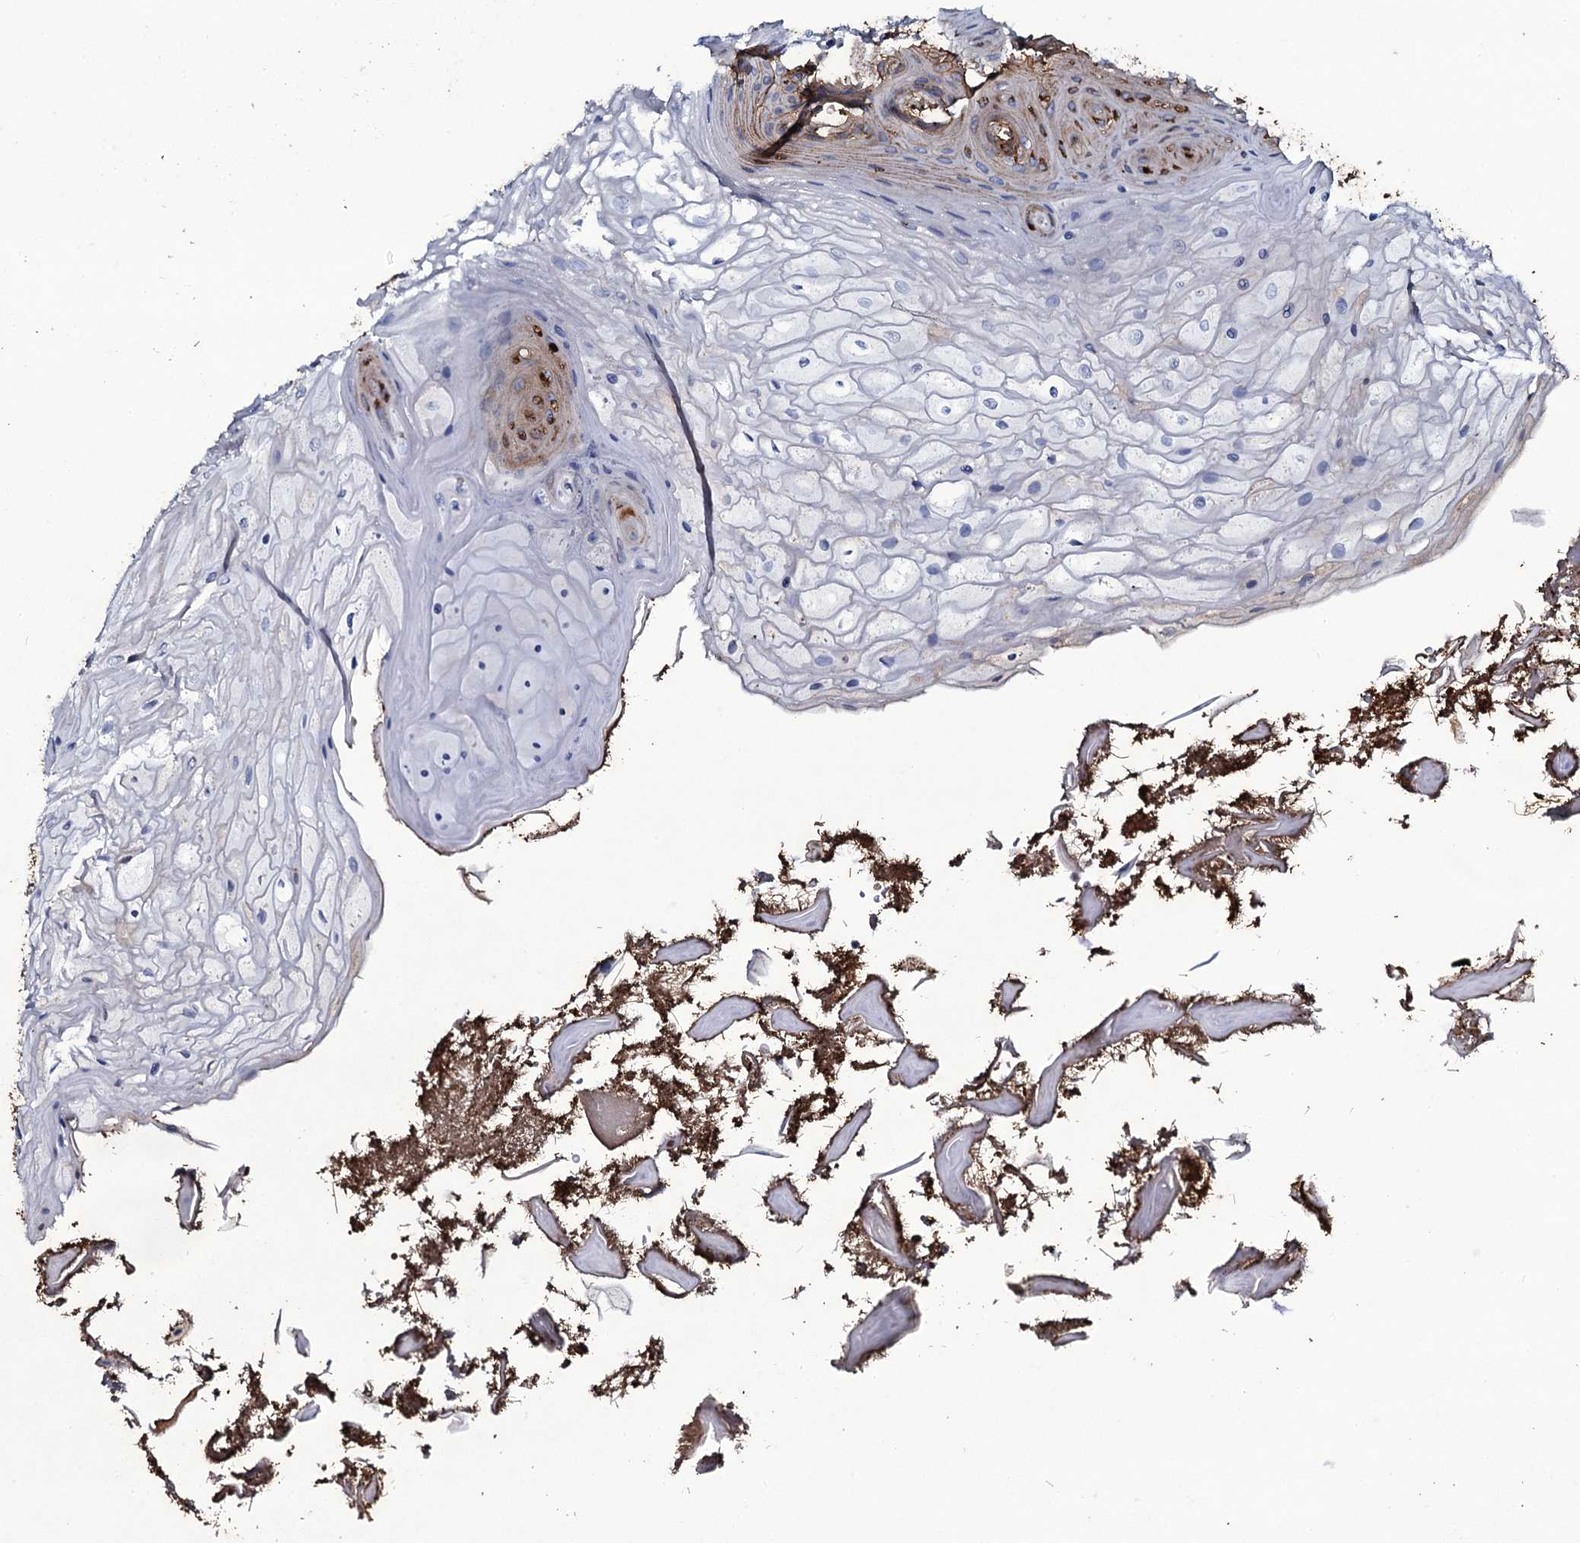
{"staining": {"intensity": "moderate", "quantity": "<25%", "location": "cytoplasmic/membranous"}, "tissue": "oral mucosa", "cell_type": "Squamous epithelial cells", "image_type": "normal", "snomed": [{"axis": "morphology", "description": "Normal tissue, NOS"}, {"axis": "topography", "description": "Oral tissue"}], "caption": "A brown stain highlights moderate cytoplasmic/membranous positivity of a protein in squamous epithelial cells of normal oral mucosa. (DAB IHC, brown staining for protein, blue staining for nuclei).", "gene": "EDN1", "patient": {"sex": "female", "age": 80}}